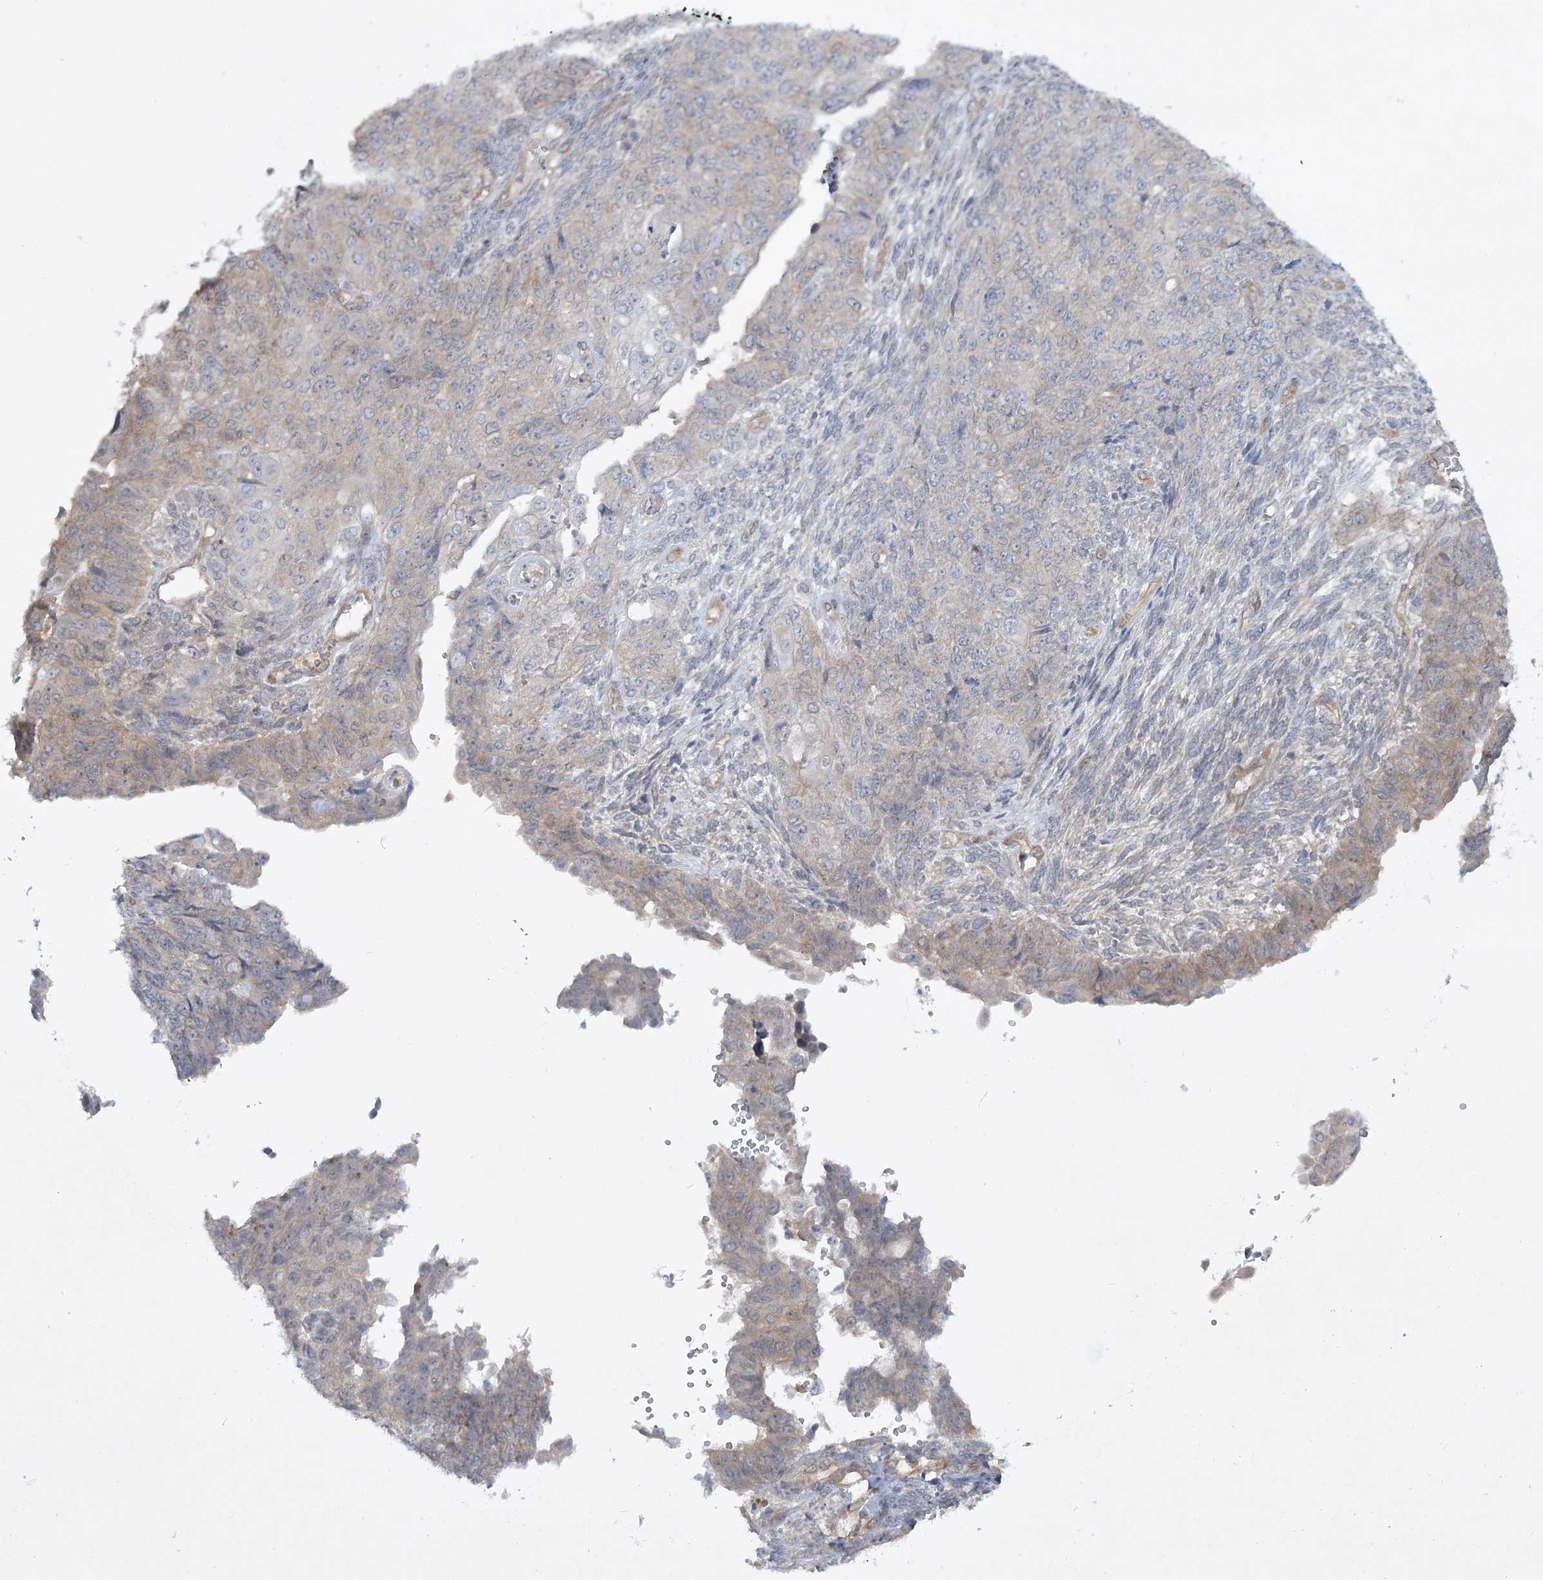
{"staining": {"intensity": "weak", "quantity": "<25%", "location": "cytoplasmic/membranous"}, "tissue": "endometrial cancer", "cell_type": "Tumor cells", "image_type": "cancer", "snomed": [{"axis": "morphology", "description": "Adenocarcinoma, NOS"}, {"axis": "topography", "description": "Endometrium"}], "caption": "Tumor cells are negative for brown protein staining in endometrial cancer (adenocarcinoma). The staining was performed using DAB (3,3'-diaminobenzidine) to visualize the protein expression in brown, while the nuclei were stained in blue with hematoxylin (Magnification: 20x).", "gene": "AAMDC", "patient": {"sex": "female", "age": 32}}